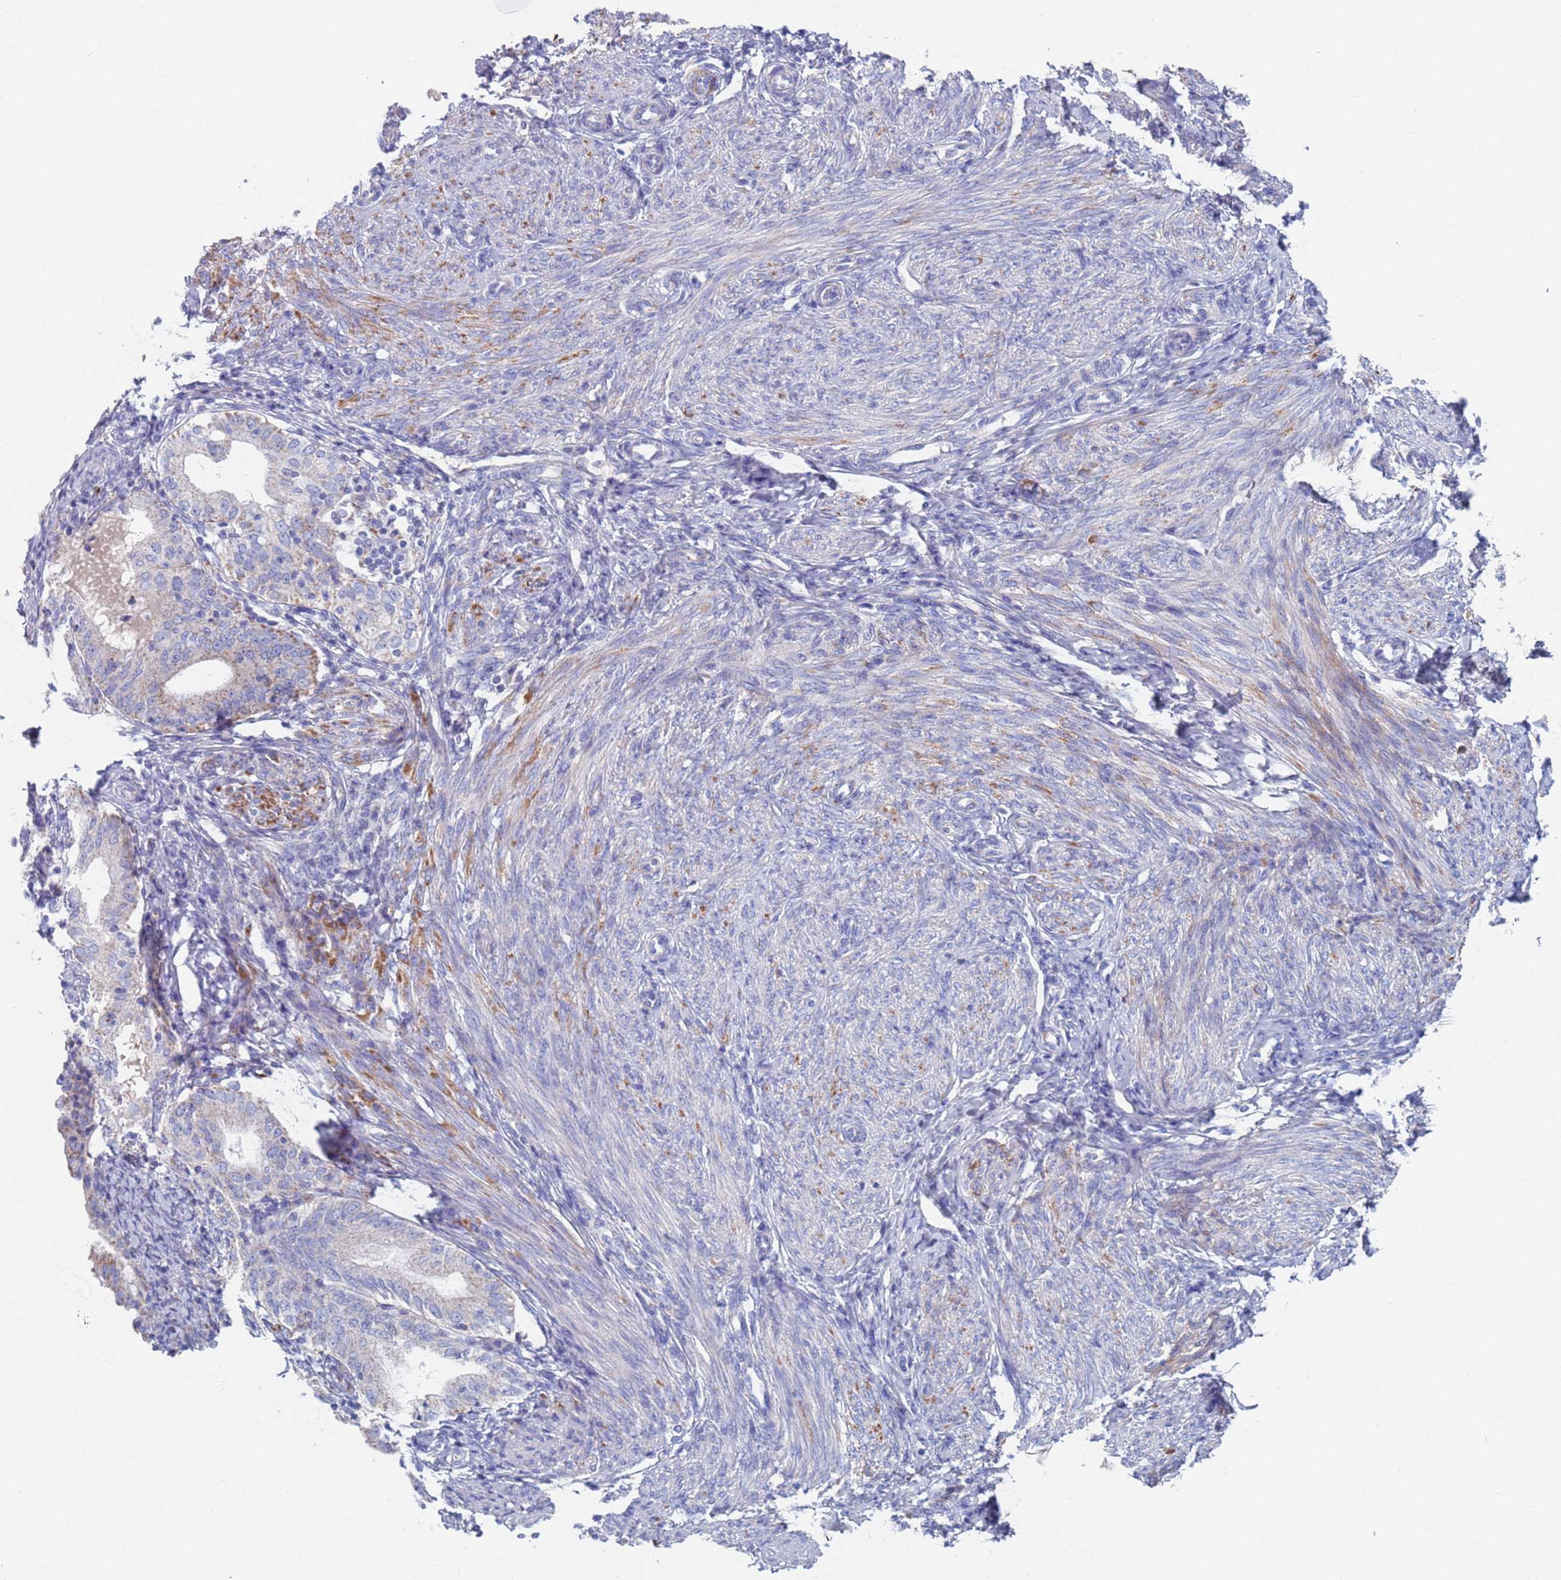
{"staining": {"intensity": "negative", "quantity": "none", "location": "none"}, "tissue": "endometrium", "cell_type": "Cells in endometrial stroma", "image_type": "normal", "snomed": [{"axis": "morphology", "description": "Normal tissue, NOS"}, {"axis": "topography", "description": "Endometrium"}], "caption": "An immunohistochemistry micrograph of unremarkable endometrium is shown. There is no staining in cells in endometrial stroma of endometrium. Nuclei are stained in blue.", "gene": "MRPL22", "patient": {"sex": "female", "age": 72}}